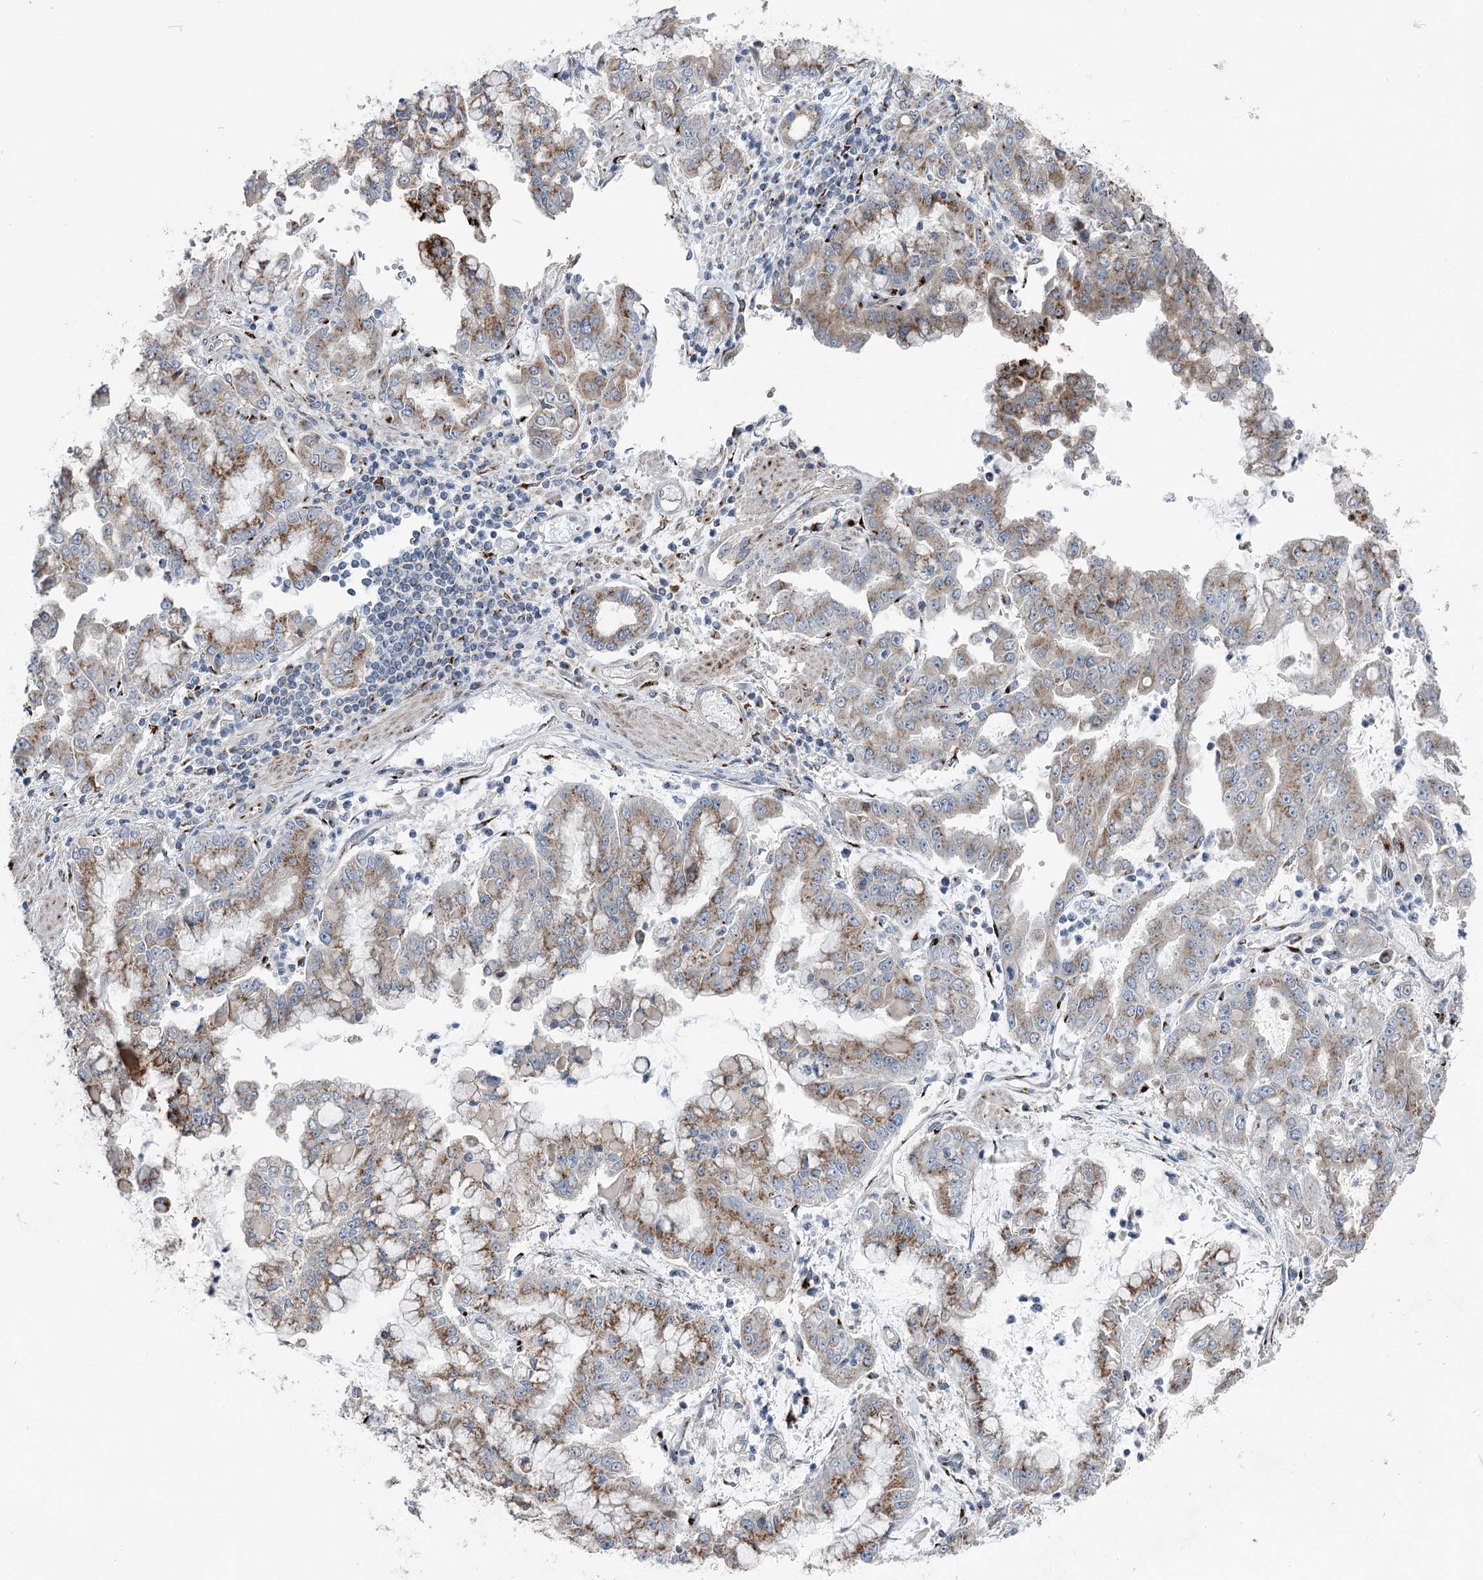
{"staining": {"intensity": "moderate", "quantity": "25%-75%", "location": "cytoplasmic/membranous"}, "tissue": "stomach cancer", "cell_type": "Tumor cells", "image_type": "cancer", "snomed": [{"axis": "morphology", "description": "Adenocarcinoma, NOS"}, {"axis": "topography", "description": "Stomach"}], "caption": "DAB (3,3'-diaminobenzidine) immunohistochemical staining of human stomach adenocarcinoma reveals moderate cytoplasmic/membranous protein staining in approximately 25%-75% of tumor cells.", "gene": "ITIH5", "patient": {"sex": "male", "age": 76}}